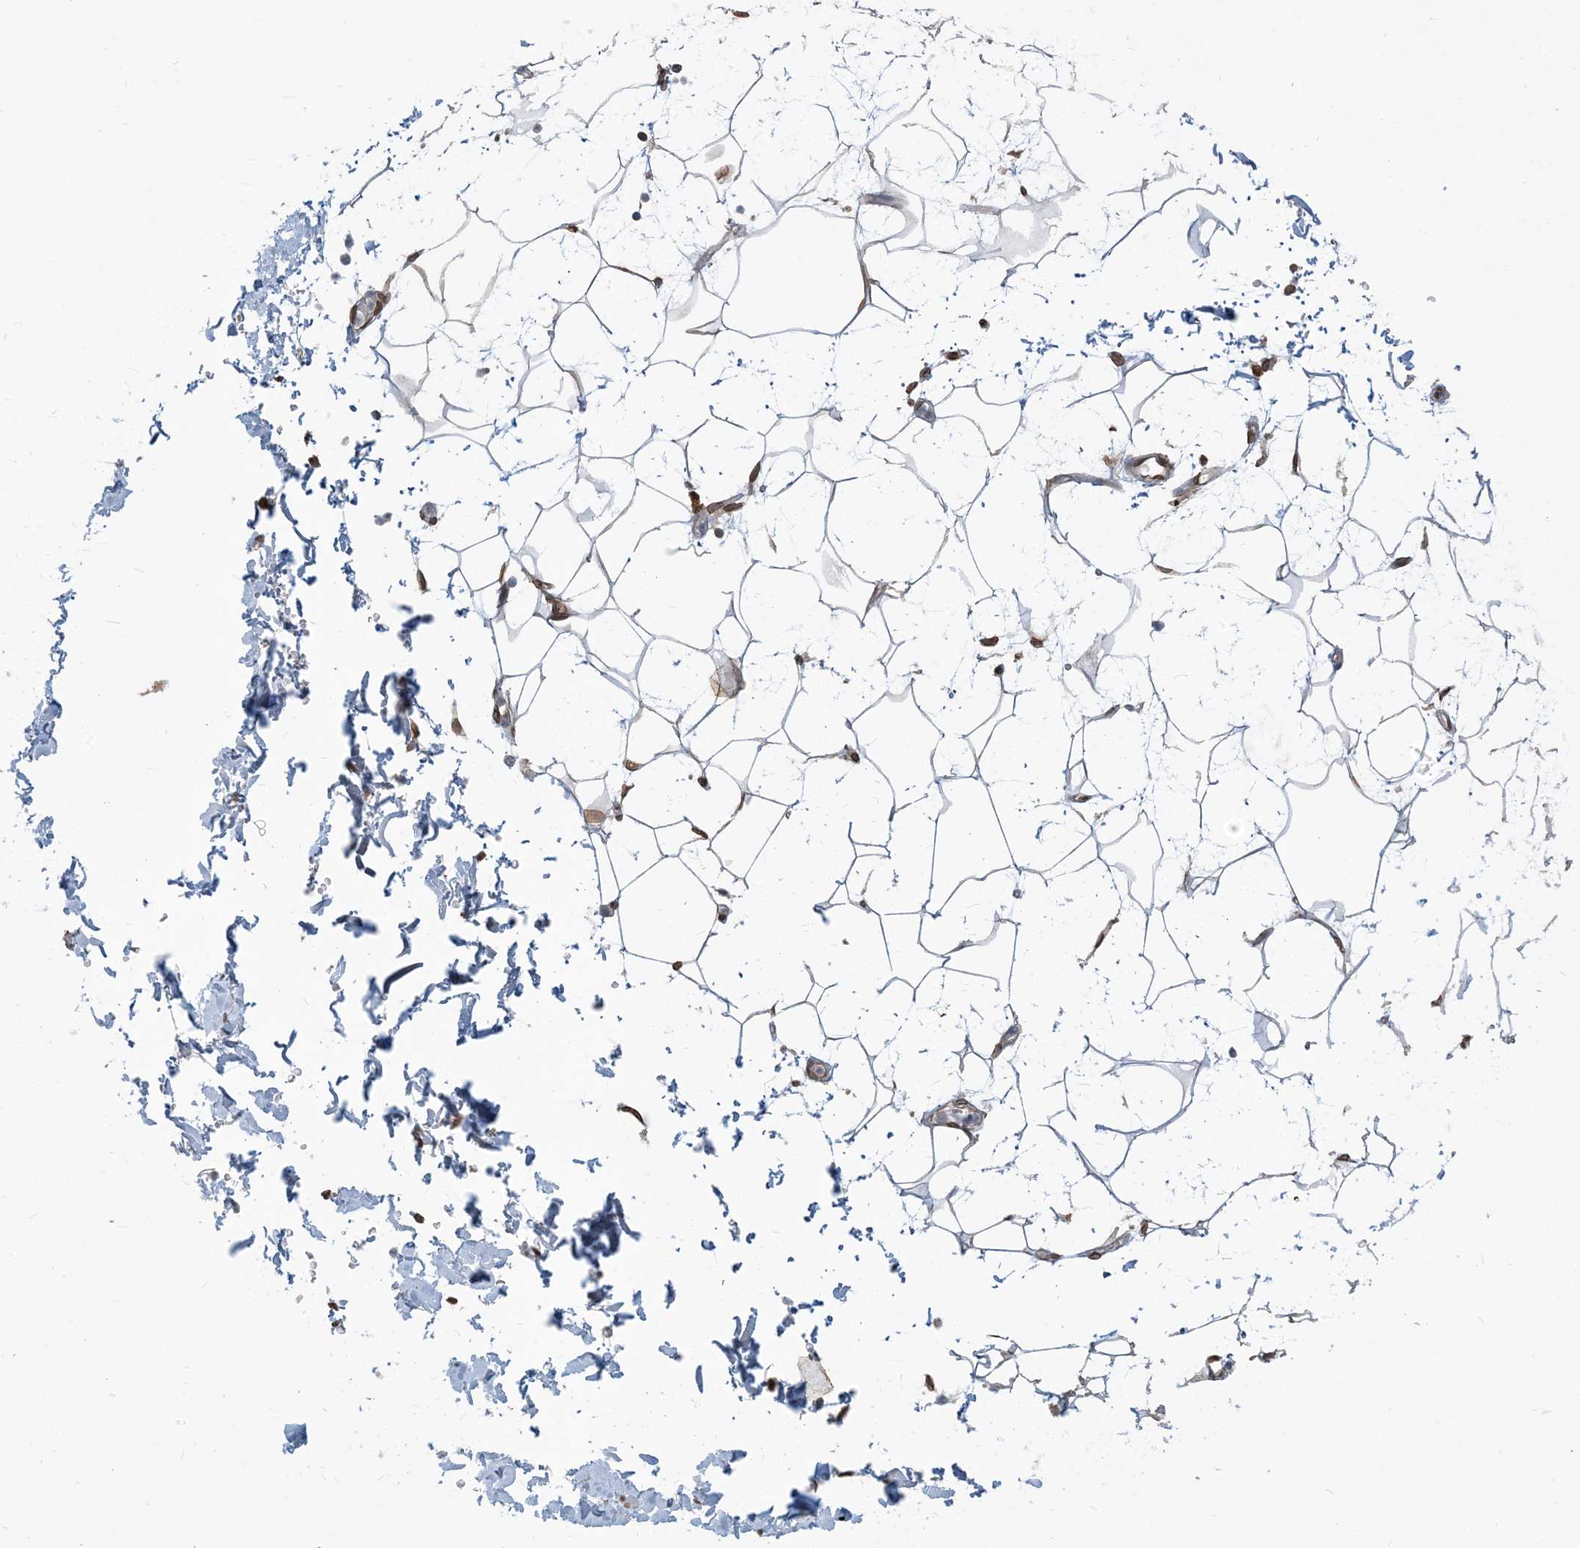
{"staining": {"intensity": "negative", "quantity": "none", "location": "none"}, "tissue": "adipose tissue", "cell_type": "Adipocytes", "image_type": "normal", "snomed": [{"axis": "morphology", "description": "Normal tissue, NOS"}, {"axis": "topography", "description": "Soft tissue"}], "caption": "This is a micrograph of IHC staining of benign adipose tissue, which shows no expression in adipocytes.", "gene": "WWP1", "patient": {"sex": "male", "age": 72}}